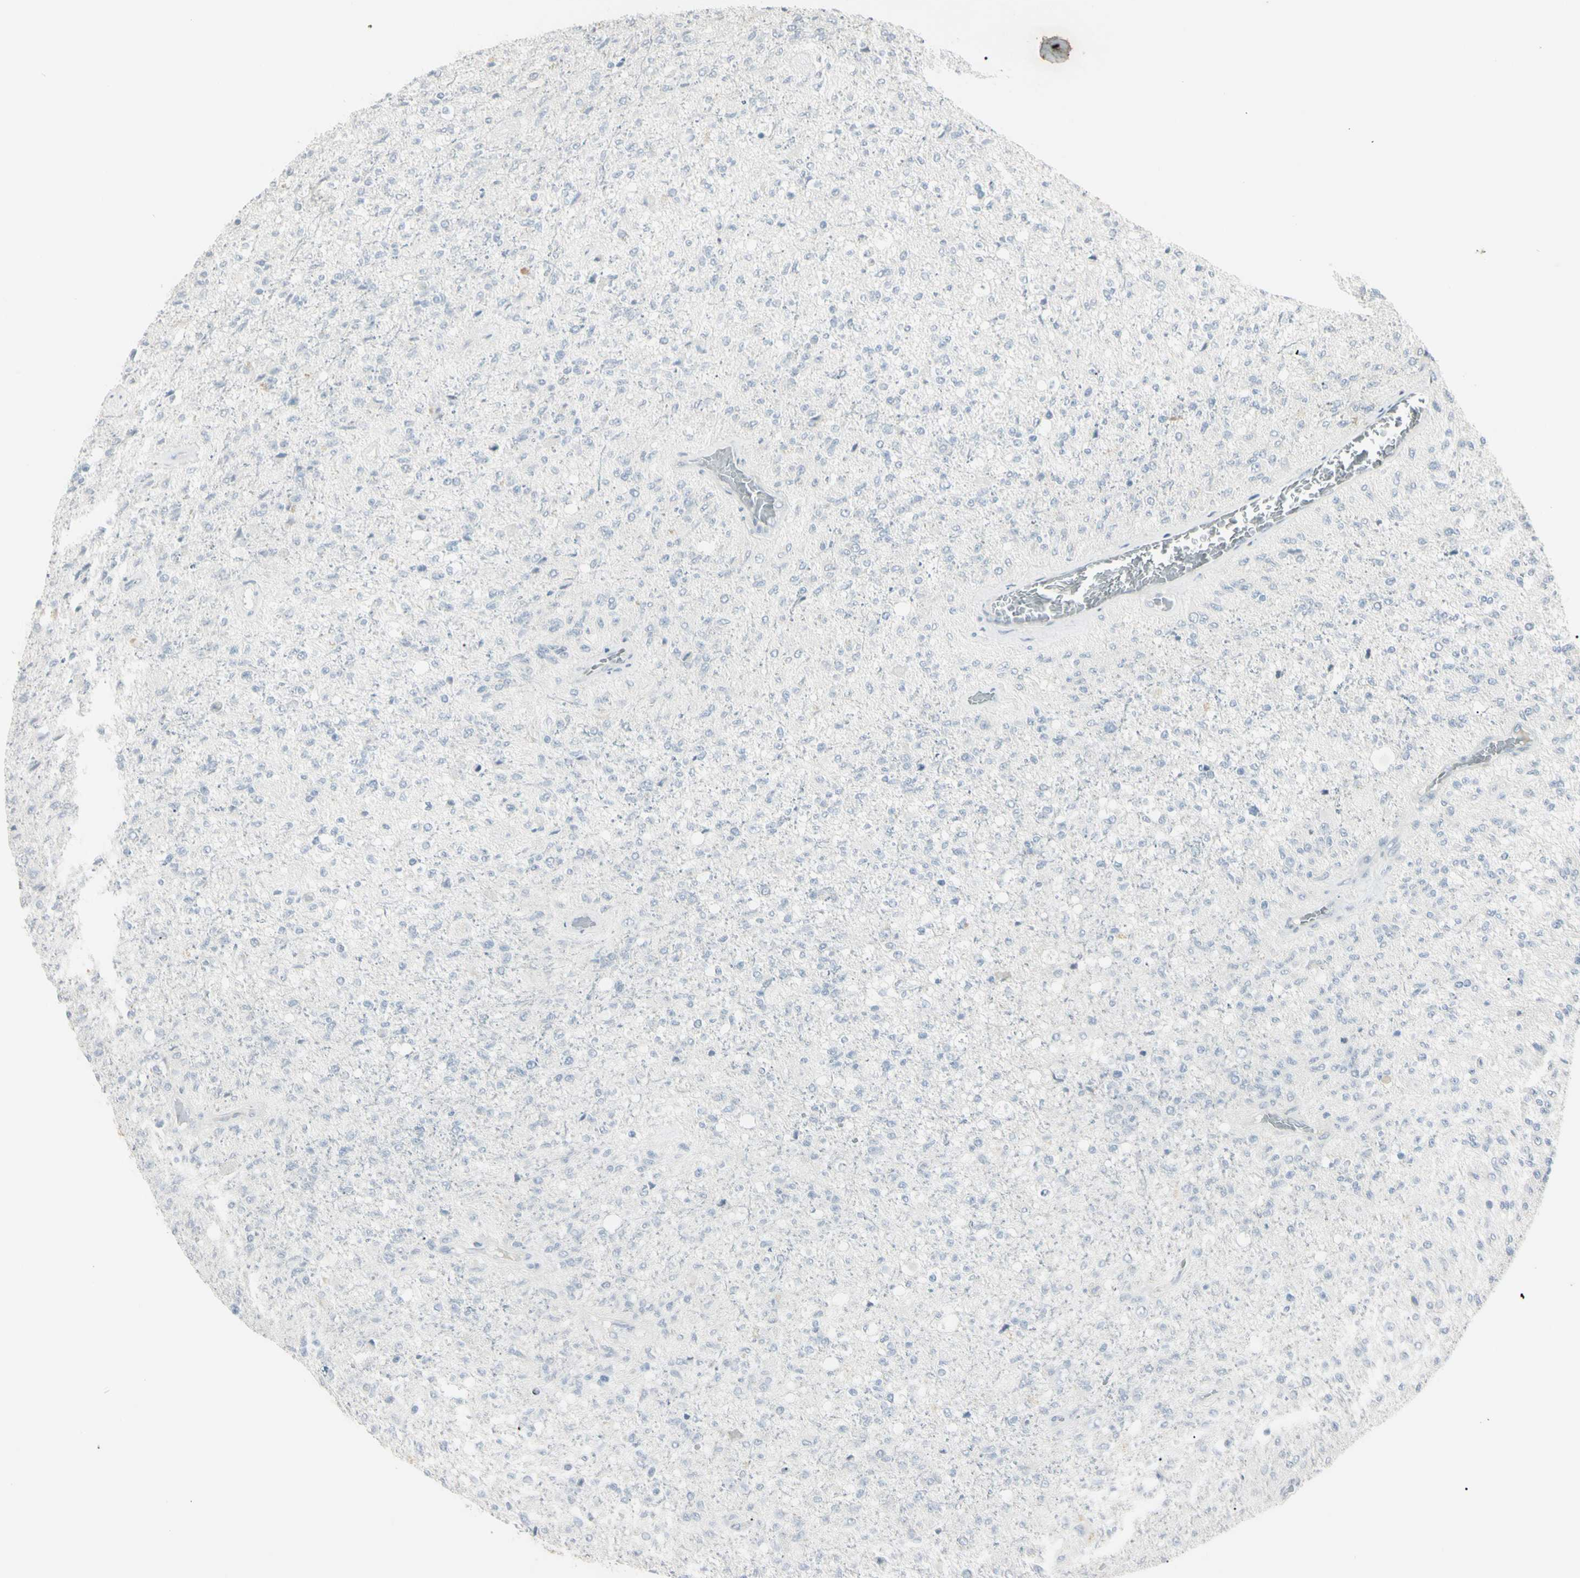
{"staining": {"intensity": "negative", "quantity": "none", "location": "none"}, "tissue": "glioma", "cell_type": "Tumor cells", "image_type": "cancer", "snomed": [{"axis": "morphology", "description": "Normal tissue, NOS"}, {"axis": "morphology", "description": "Glioma, malignant, High grade"}, {"axis": "topography", "description": "Cerebral cortex"}], "caption": "Tumor cells show no significant expression in high-grade glioma (malignant).", "gene": "PIP", "patient": {"sex": "male", "age": 77}}